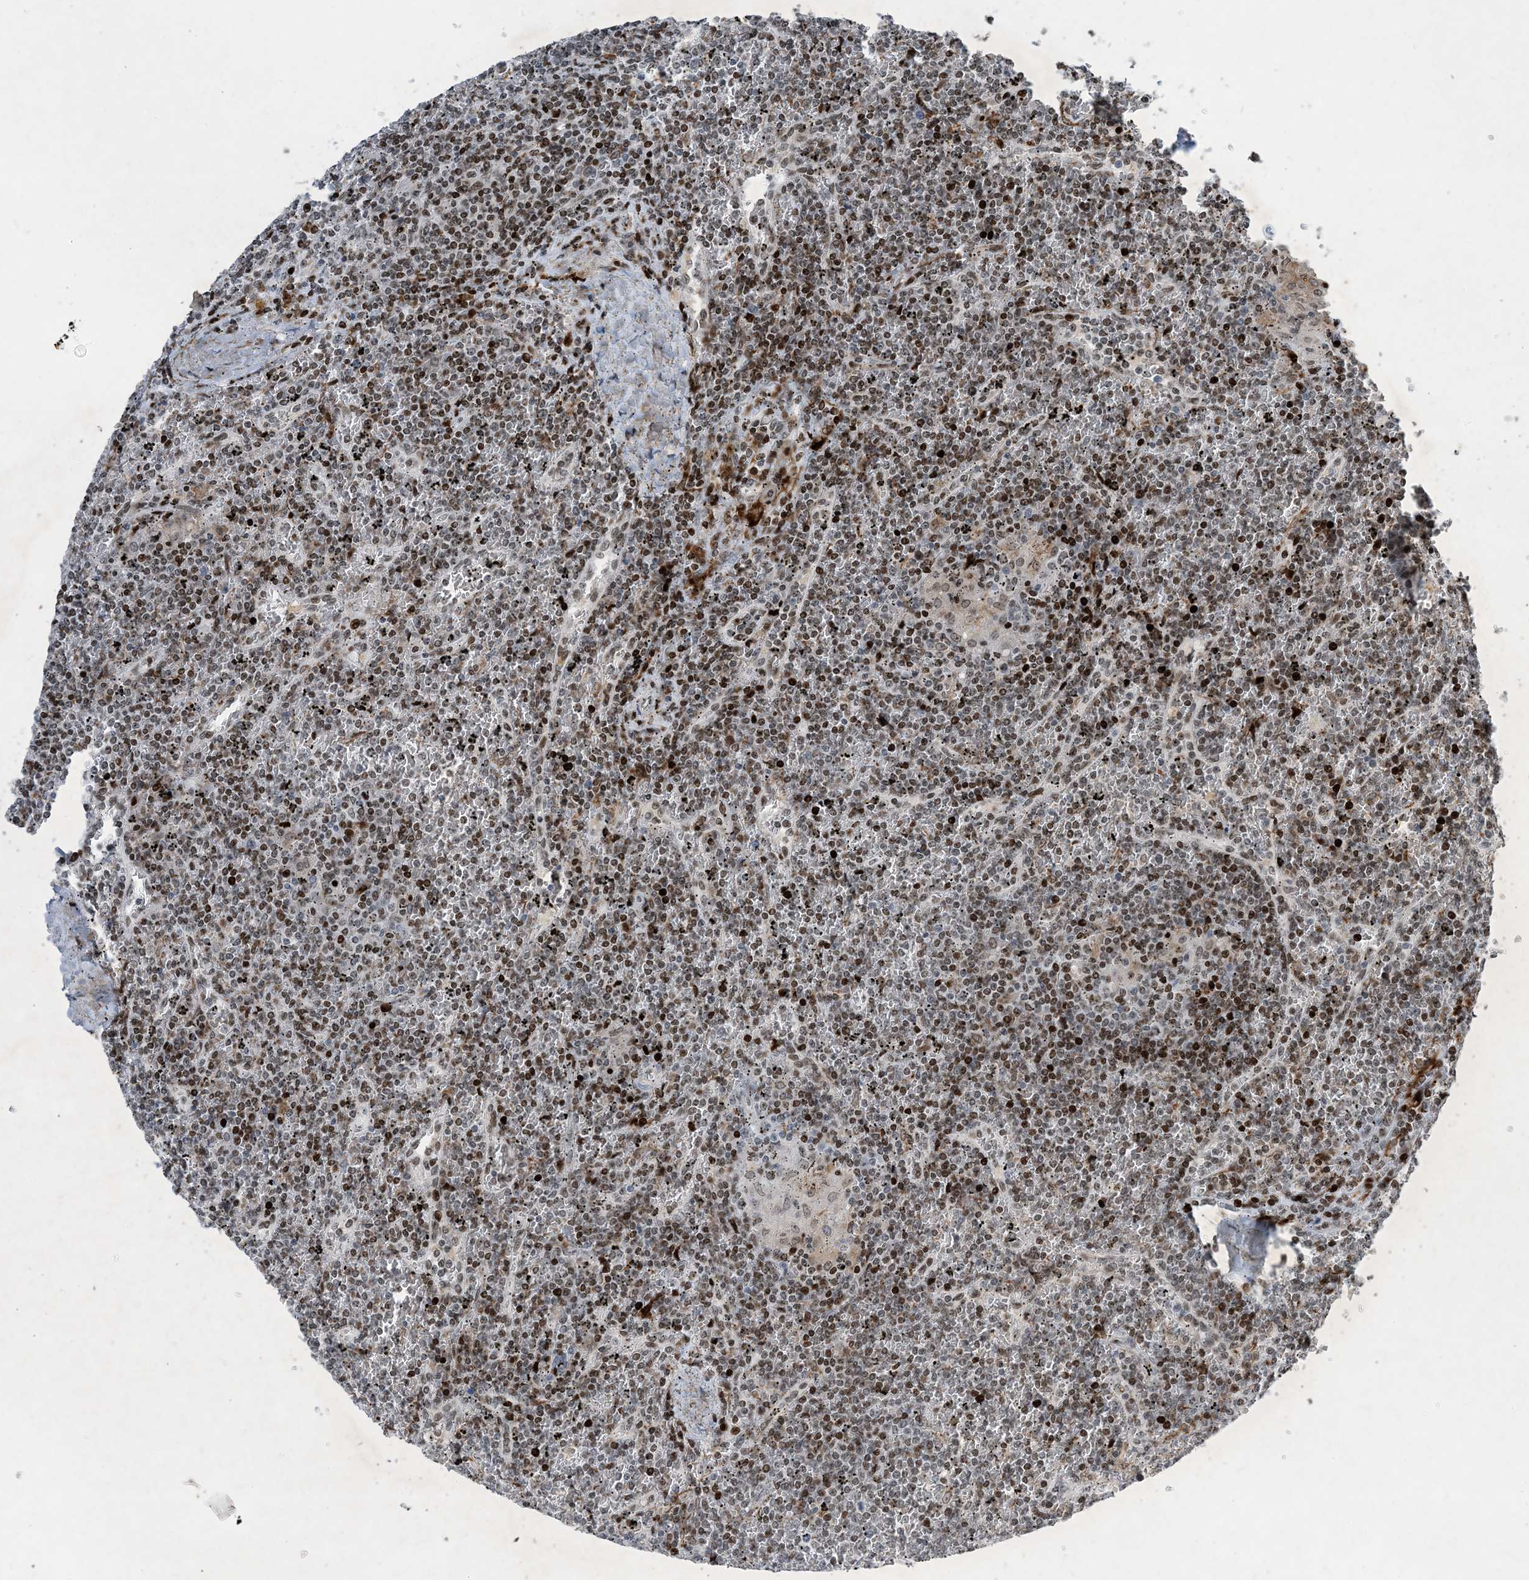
{"staining": {"intensity": "moderate", "quantity": "25%-75%", "location": "nuclear"}, "tissue": "lymphoma", "cell_type": "Tumor cells", "image_type": "cancer", "snomed": [{"axis": "morphology", "description": "Malignant lymphoma, non-Hodgkin's type, Low grade"}, {"axis": "topography", "description": "Spleen"}], "caption": "IHC of lymphoma displays medium levels of moderate nuclear expression in approximately 25%-75% of tumor cells.", "gene": "SLC25A53", "patient": {"sex": "female", "age": 19}}